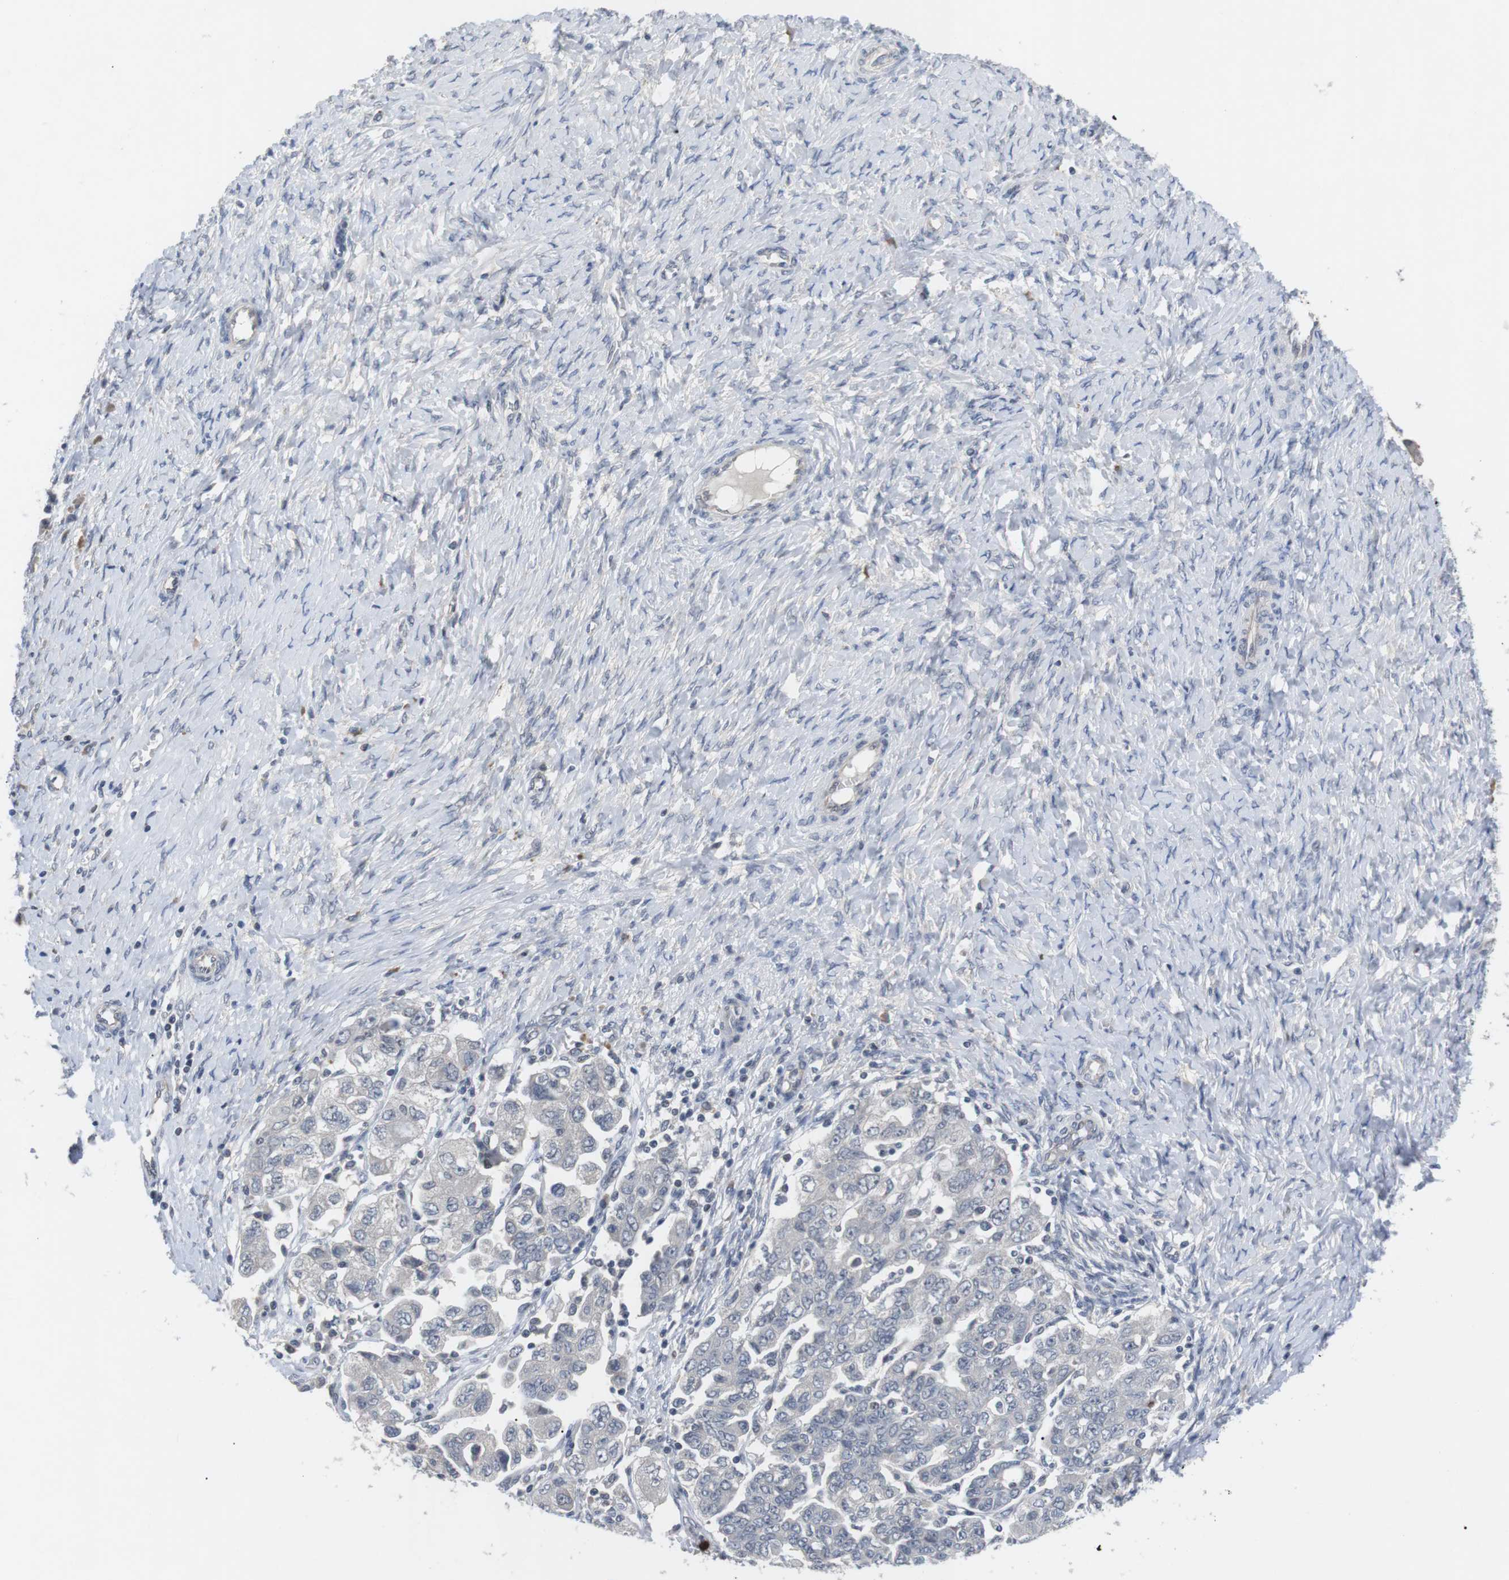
{"staining": {"intensity": "negative", "quantity": "none", "location": "none"}, "tissue": "ovarian cancer", "cell_type": "Tumor cells", "image_type": "cancer", "snomed": [{"axis": "morphology", "description": "Carcinoma, NOS"}, {"axis": "morphology", "description": "Cystadenocarcinoma, serous, NOS"}, {"axis": "topography", "description": "Ovary"}], "caption": "Immunohistochemistry of ovarian cancer reveals no positivity in tumor cells.", "gene": "NECTIN1", "patient": {"sex": "female", "age": 69}}